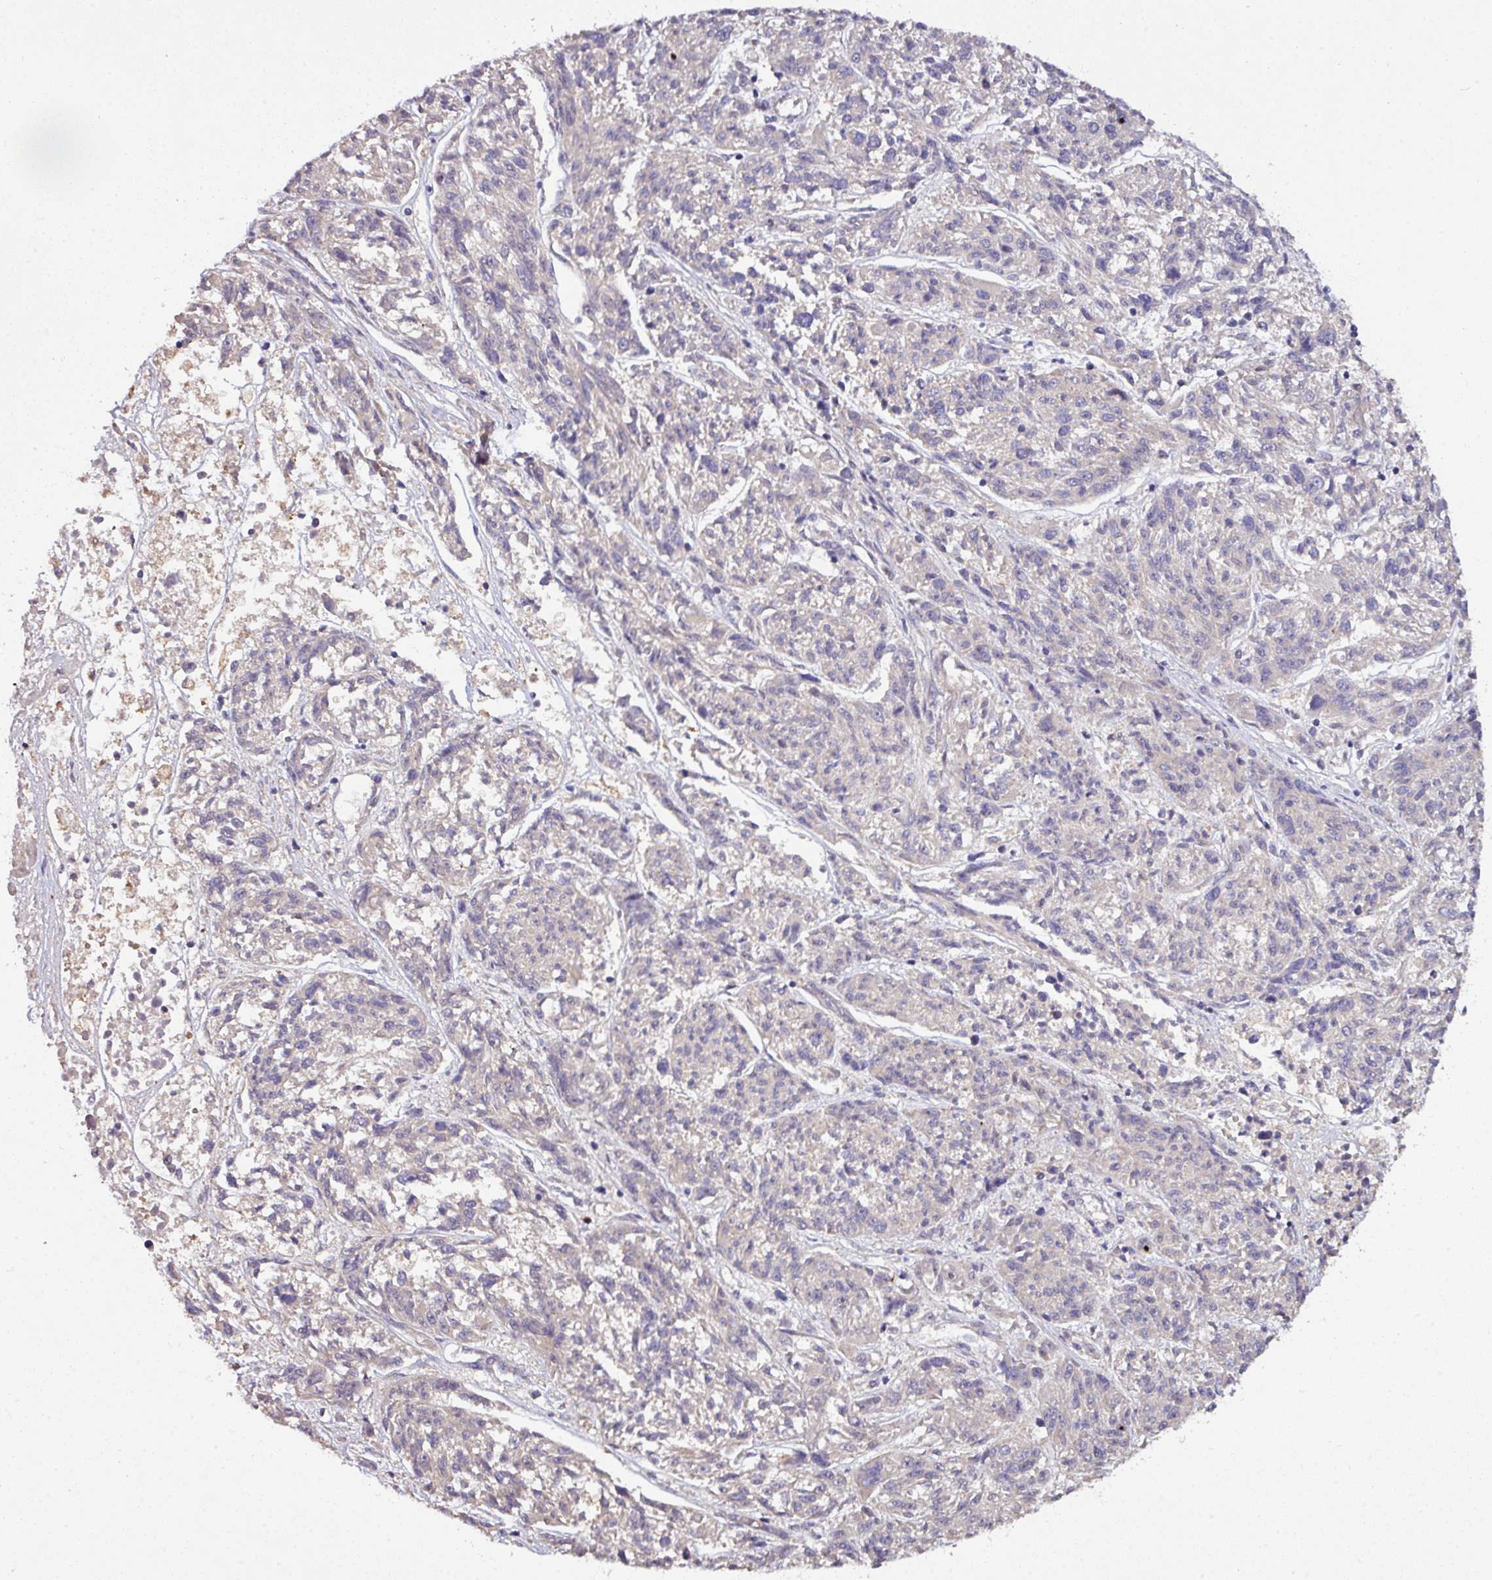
{"staining": {"intensity": "negative", "quantity": "none", "location": "none"}, "tissue": "melanoma", "cell_type": "Tumor cells", "image_type": "cancer", "snomed": [{"axis": "morphology", "description": "Malignant melanoma, NOS"}, {"axis": "topography", "description": "Skin"}], "caption": "Immunohistochemical staining of melanoma reveals no significant staining in tumor cells.", "gene": "AEBP2", "patient": {"sex": "male", "age": 53}}